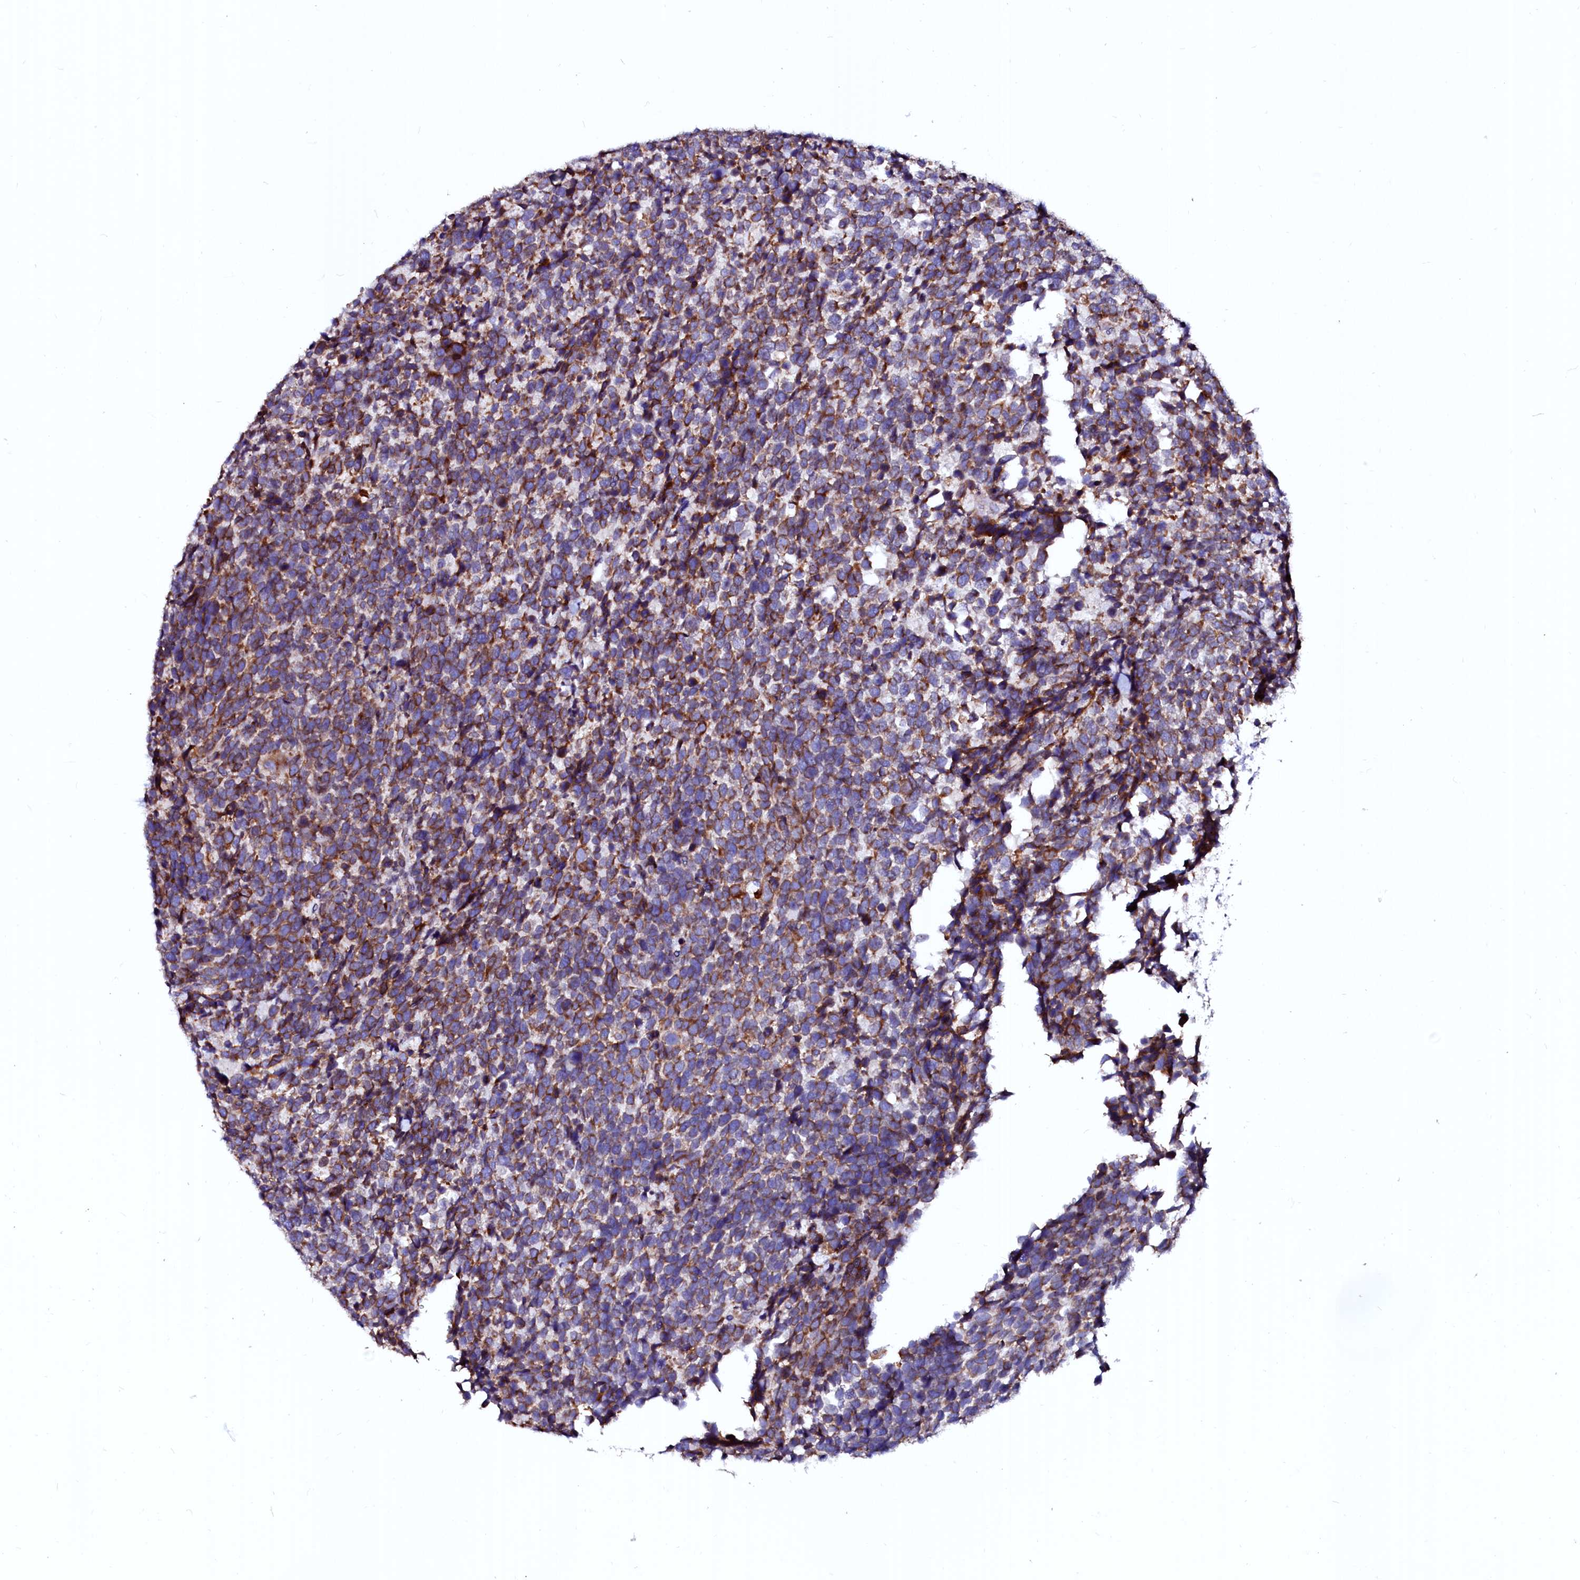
{"staining": {"intensity": "strong", "quantity": ">75%", "location": "cytoplasmic/membranous"}, "tissue": "urothelial cancer", "cell_type": "Tumor cells", "image_type": "cancer", "snomed": [{"axis": "morphology", "description": "Urothelial carcinoma, High grade"}, {"axis": "topography", "description": "Urinary bladder"}], "caption": "A histopathology image showing strong cytoplasmic/membranous positivity in approximately >75% of tumor cells in urothelial carcinoma (high-grade), as visualized by brown immunohistochemical staining.", "gene": "LMAN1", "patient": {"sex": "female", "age": 82}}